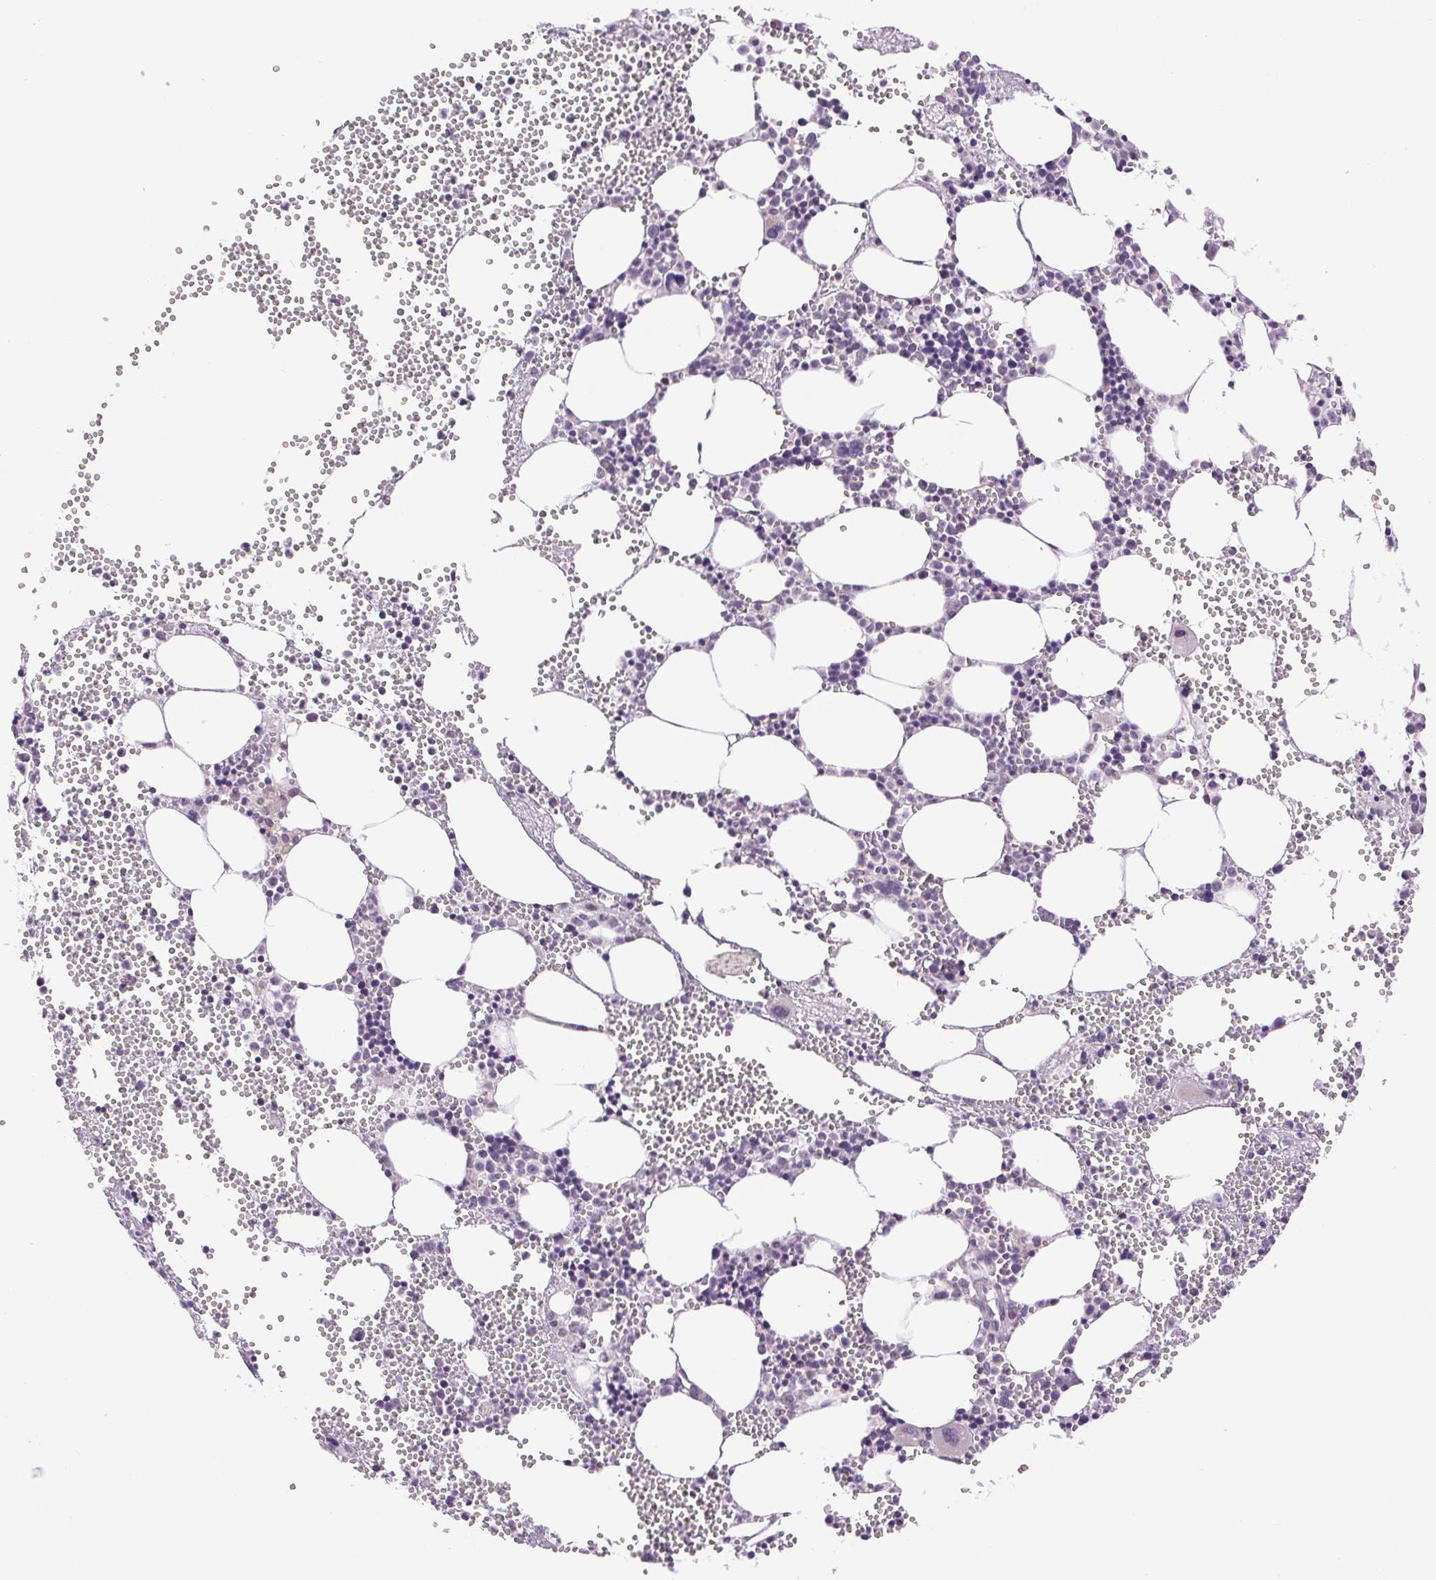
{"staining": {"intensity": "negative", "quantity": "none", "location": "none"}, "tissue": "bone marrow", "cell_type": "Hematopoietic cells", "image_type": "normal", "snomed": [{"axis": "morphology", "description": "Normal tissue, NOS"}, {"axis": "topography", "description": "Bone marrow"}], "caption": "IHC image of benign bone marrow: human bone marrow stained with DAB exhibits no significant protein expression in hematopoietic cells.", "gene": "SMIM13", "patient": {"sex": "male", "age": 89}}